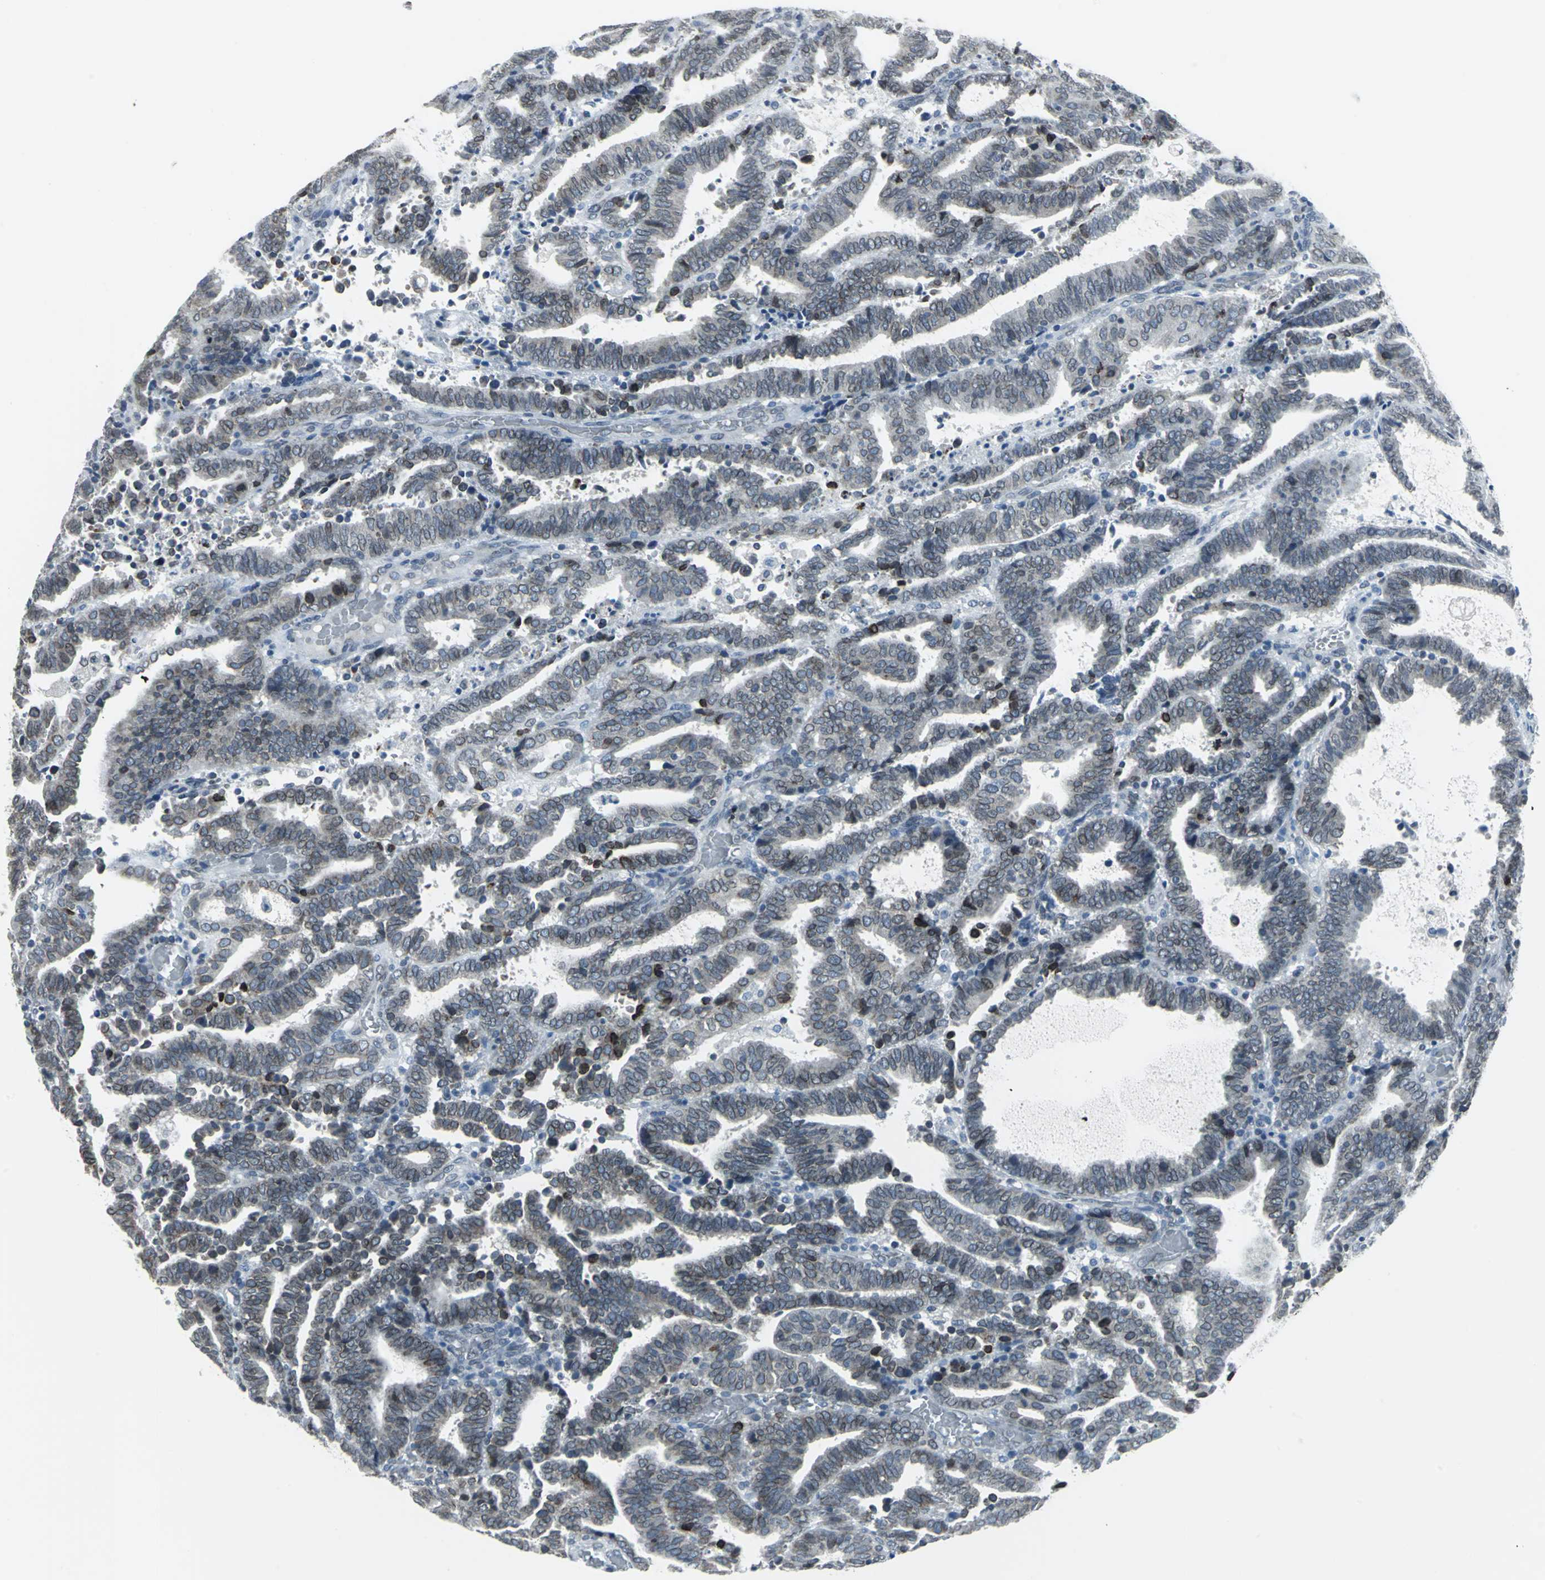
{"staining": {"intensity": "weak", "quantity": "25%-75%", "location": "cytoplasmic/membranous,nuclear"}, "tissue": "endometrial cancer", "cell_type": "Tumor cells", "image_type": "cancer", "snomed": [{"axis": "morphology", "description": "Adenocarcinoma, NOS"}, {"axis": "topography", "description": "Uterus"}], "caption": "Immunohistochemical staining of endometrial cancer (adenocarcinoma) demonstrates weak cytoplasmic/membranous and nuclear protein staining in about 25%-75% of tumor cells.", "gene": "SNUPN", "patient": {"sex": "female", "age": 83}}